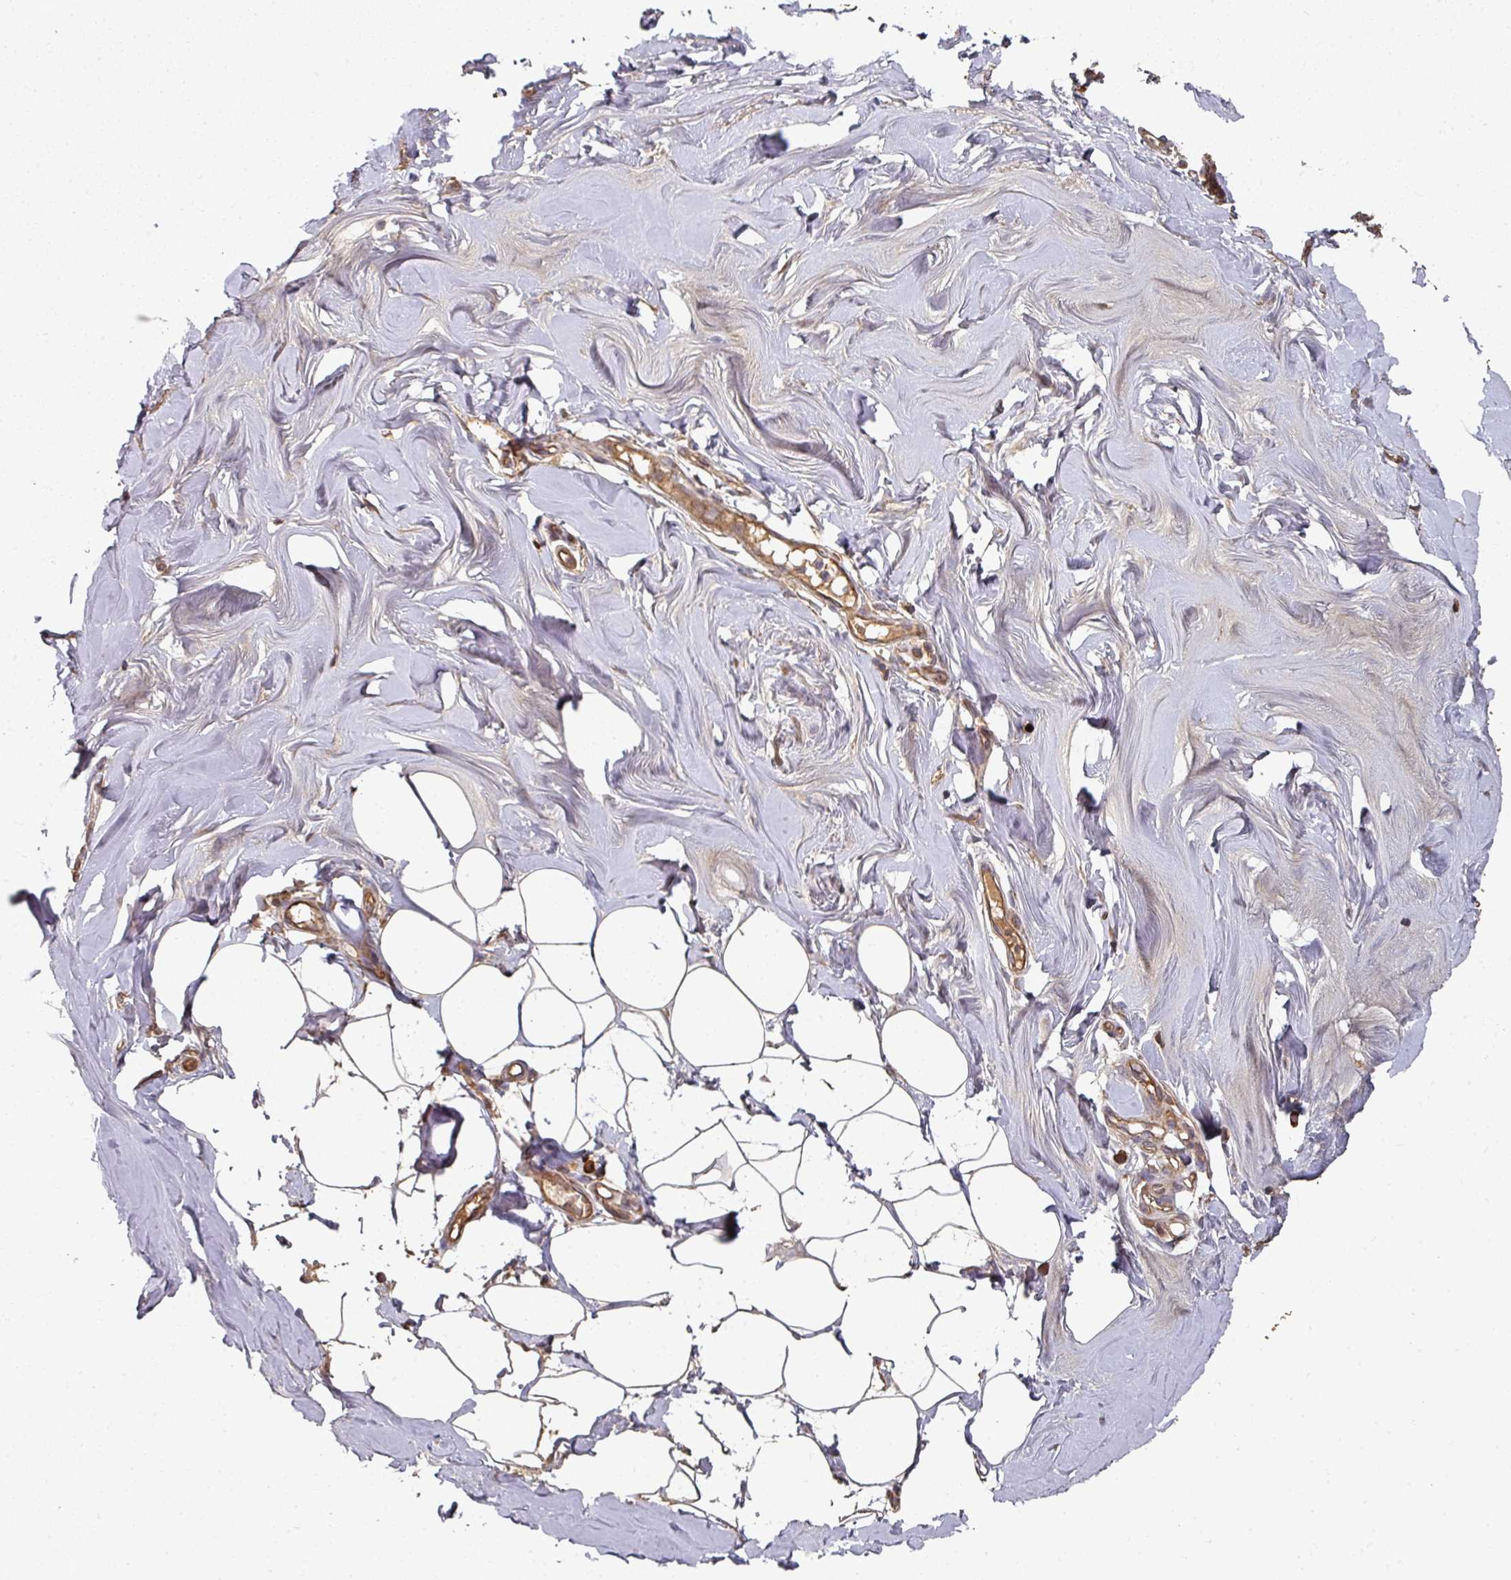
{"staining": {"intensity": "negative", "quantity": "none", "location": "none"}, "tissue": "breast", "cell_type": "Adipocytes", "image_type": "normal", "snomed": [{"axis": "morphology", "description": "Normal tissue, NOS"}, {"axis": "topography", "description": "Breast"}], "caption": "Immunohistochemical staining of benign human breast demonstrates no significant staining in adipocytes. The staining is performed using DAB brown chromogen with nuclei counter-stained in using hematoxylin.", "gene": "EDEM2", "patient": {"sex": "female", "age": 27}}